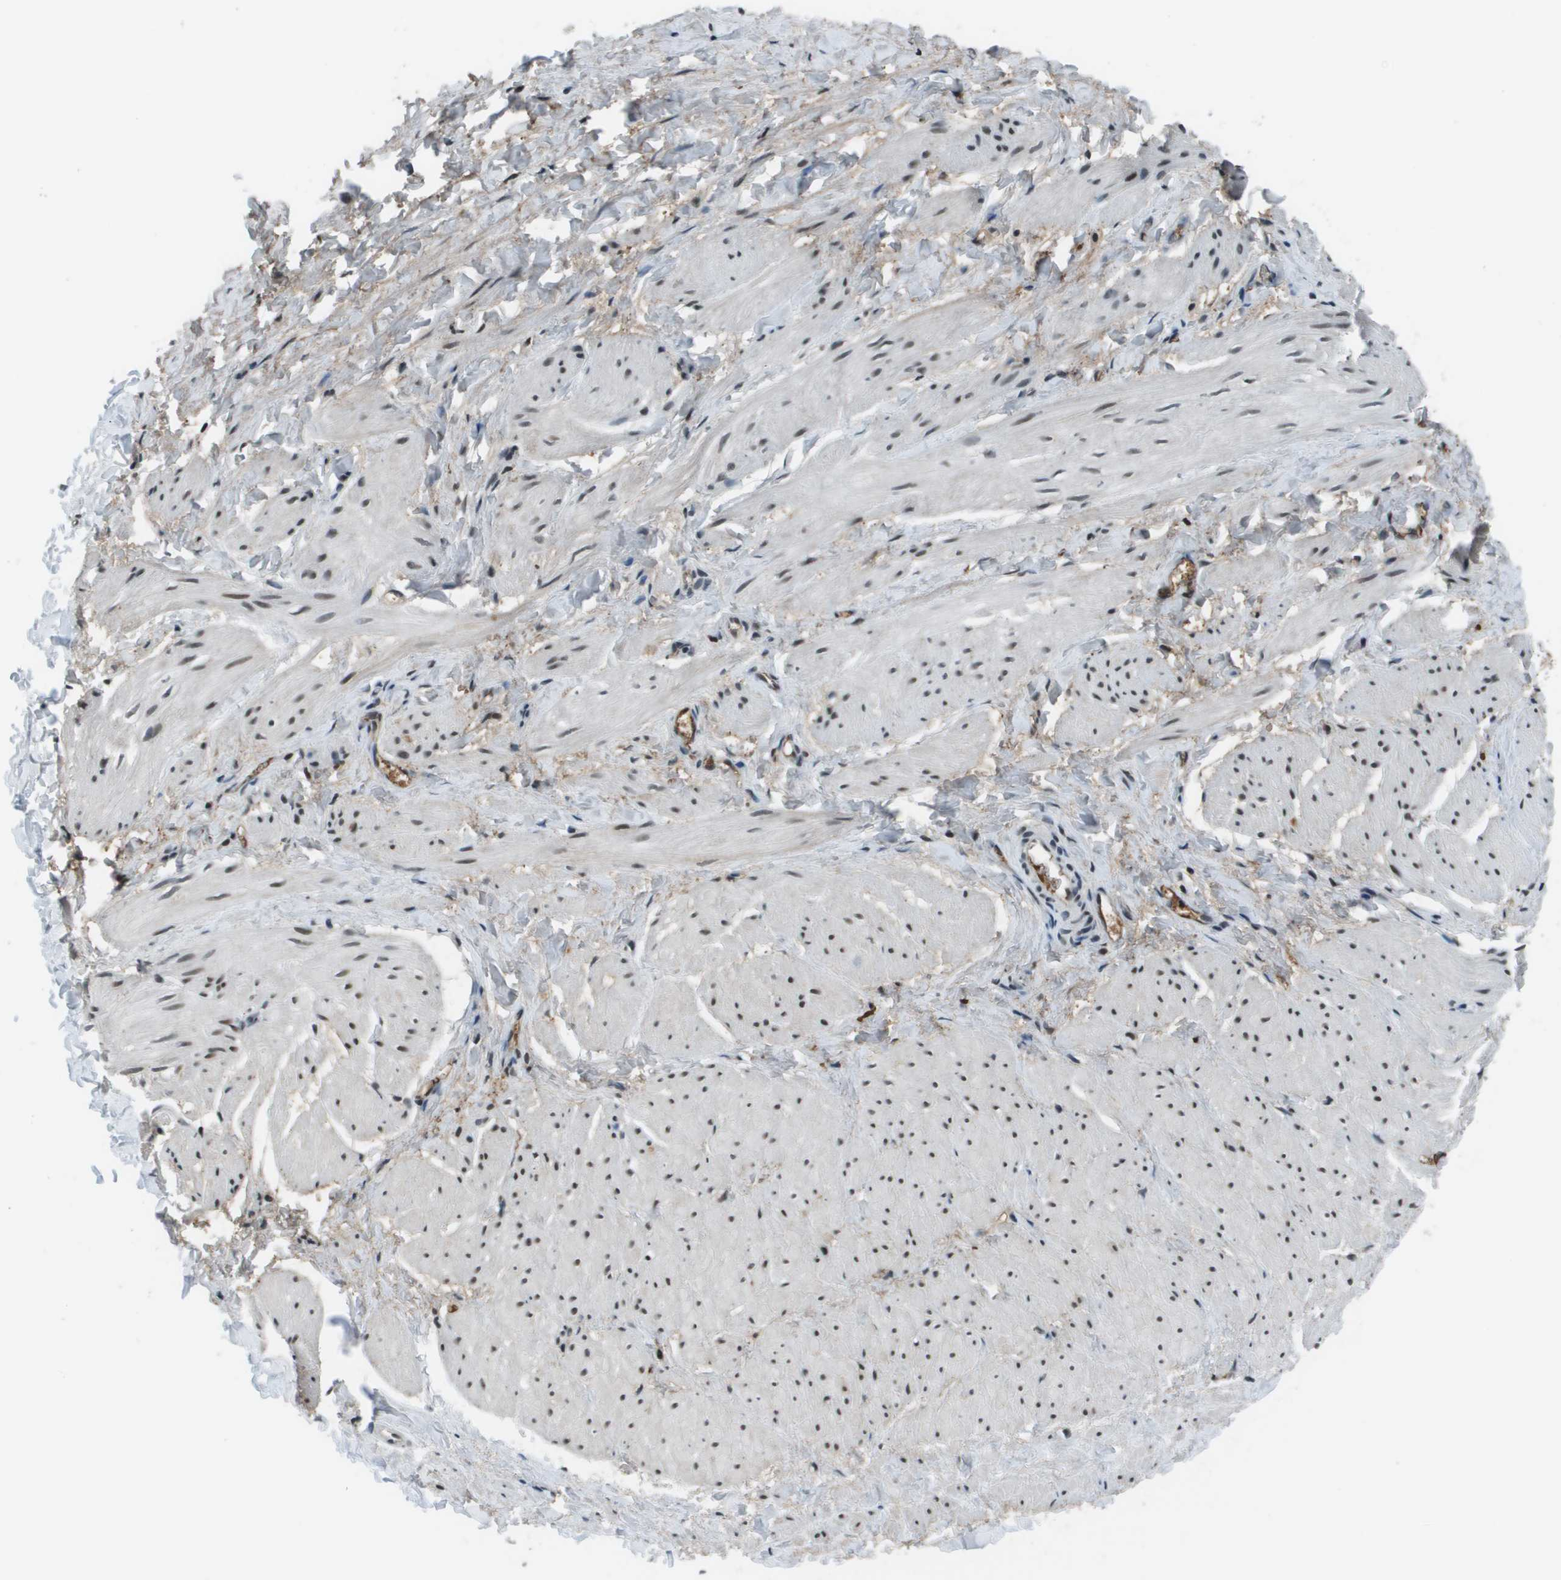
{"staining": {"intensity": "moderate", "quantity": "25%-75%", "location": "nuclear"}, "tissue": "smooth muscle", "cell_type": "Smooth muscle cells", "image_type": "normal", "snomed": [{"axis": "morphology", "description": "Normal tissue, NOS"}, {"axis": "topography", "description": "Smooth muscle"}], "caption": "Brown immunohistochemical staining in unremarkable smooth muscle reveals moderate nuclear expression in approximately 25%-75% of smooth muscle cells. (DAB IHC, brown staining for protein, blue staining for nuclei).", "gene": "THRAP3", "patient": {"sex": "male", "age": 16}}